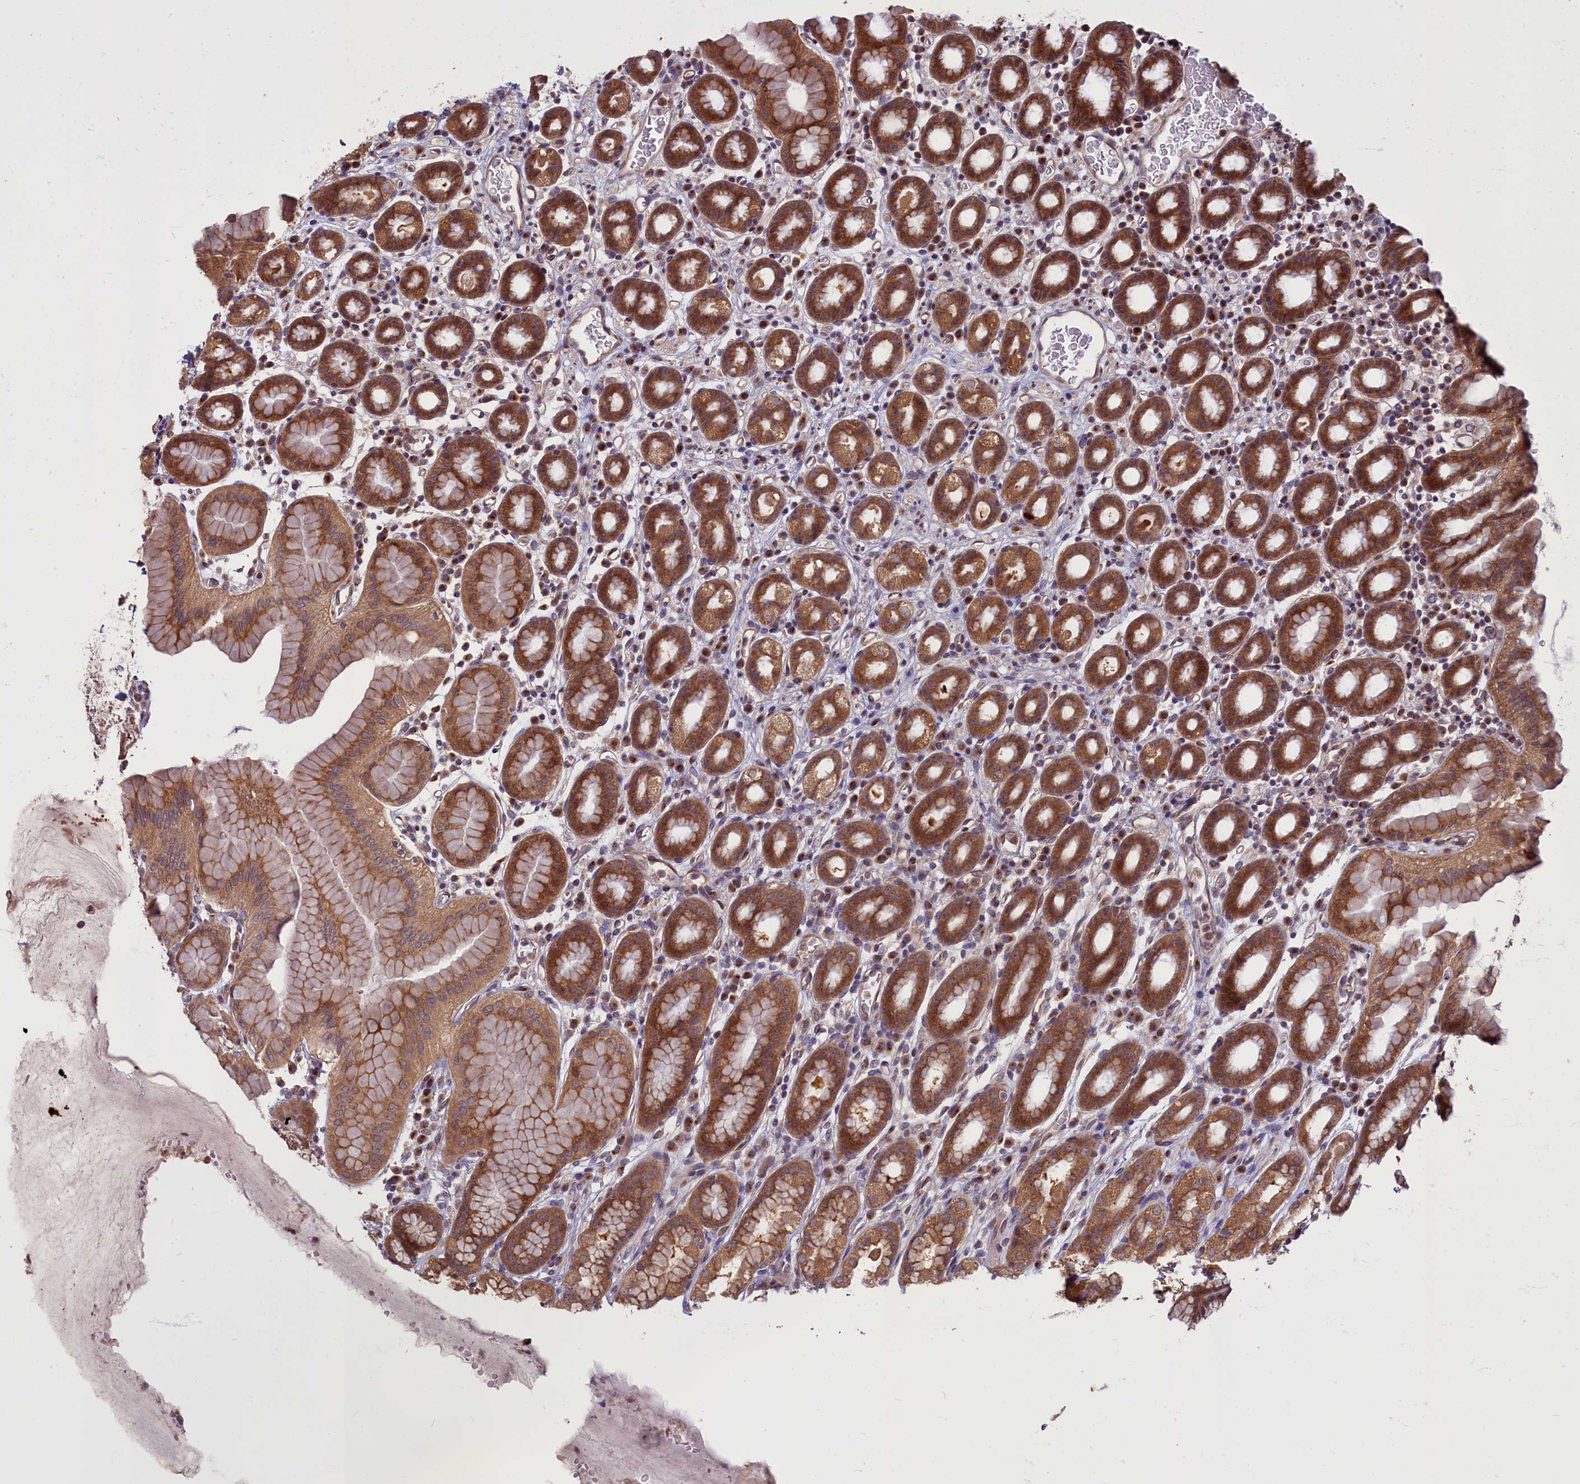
{"staining": {"intensity": "strong", "quantity": ">75%", "location": "cytoplasmic/membranous"}, "tissue": "stomach", "cell_type": "Glandular cells", "image_type": "normal", "snomed": [{"axis": "morphology", "description": "Normal tissue, NOS"}, {"axis": "topography", "description": "Stomach, upper"}], "caption": "Stomach stained with DAB (3,3'-diaminobenzidine) immunohistochemistry (IHC) exhibits high levels of strong cytoplasmic/membranous expression in approximately >75% of glandular cells. The staining was performed using DAB (3,3'-diaminobenzidine), with brown indicating positive protein expression. Nuclei are stained blue with hematoxylin.", "gene": "ENSG00000274944", "patient": {"sex": "male", "age": 47}}